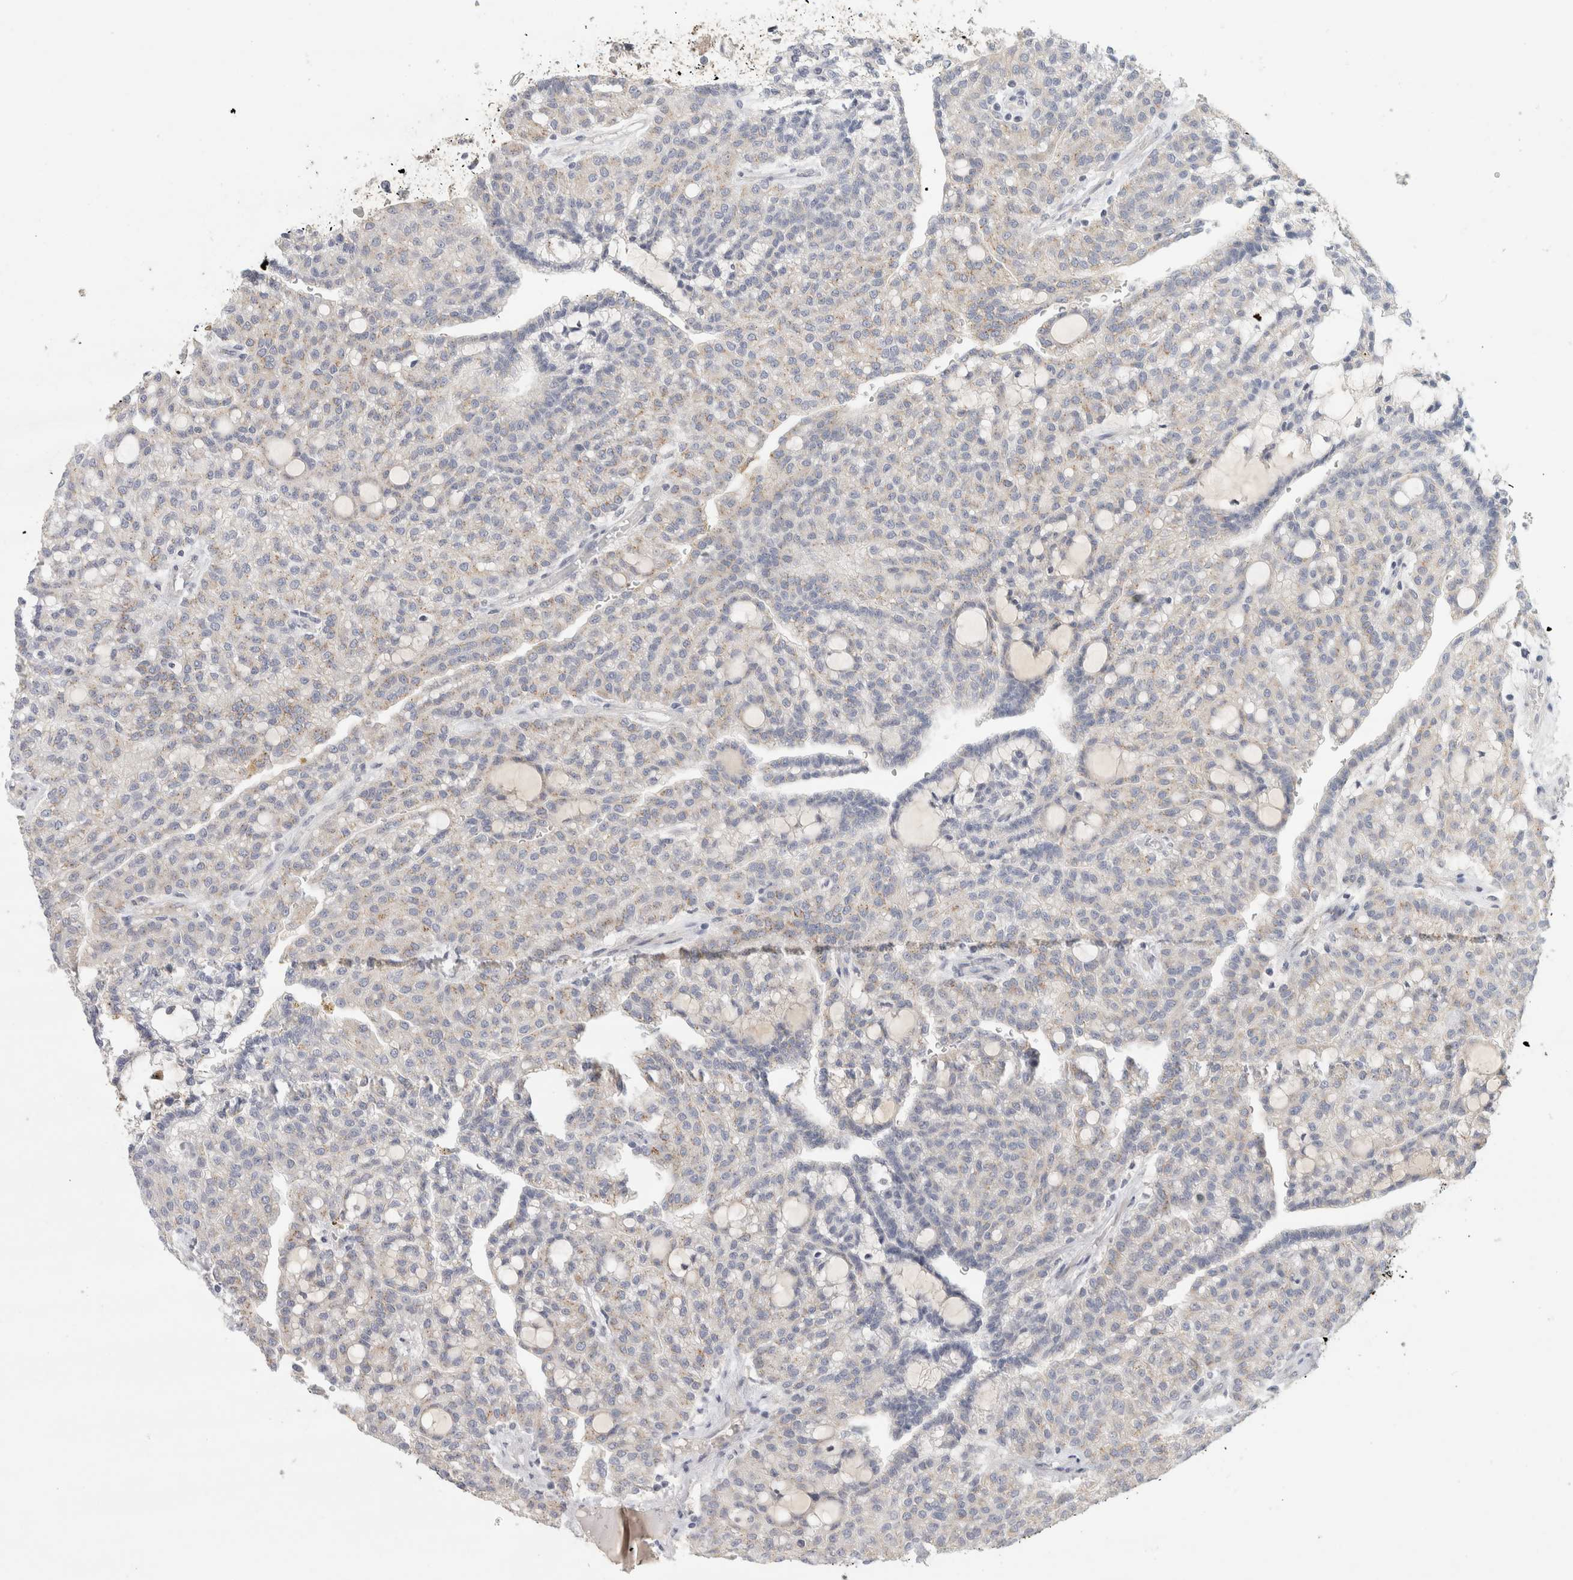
{"staining": {"intensity": "weak", "quantity": "<25%", "location": "cytoplasmic/membranous"}, "tissue": "renal cancer", "cell_type": "Tumor cells", "image_type": "cancer", "snomed": [{"axis": "morphology", "description": "Adenocarcinoma, NOS"}, {"axis": "topography", "description": "Kidney"}], "caption": "This is an immunohistochemistry histopathology image of adenocarcinoma (renal). There is no expression in tumor cells.", "gene": "STK31", "patient": {"sex": "male", "age": 63}}